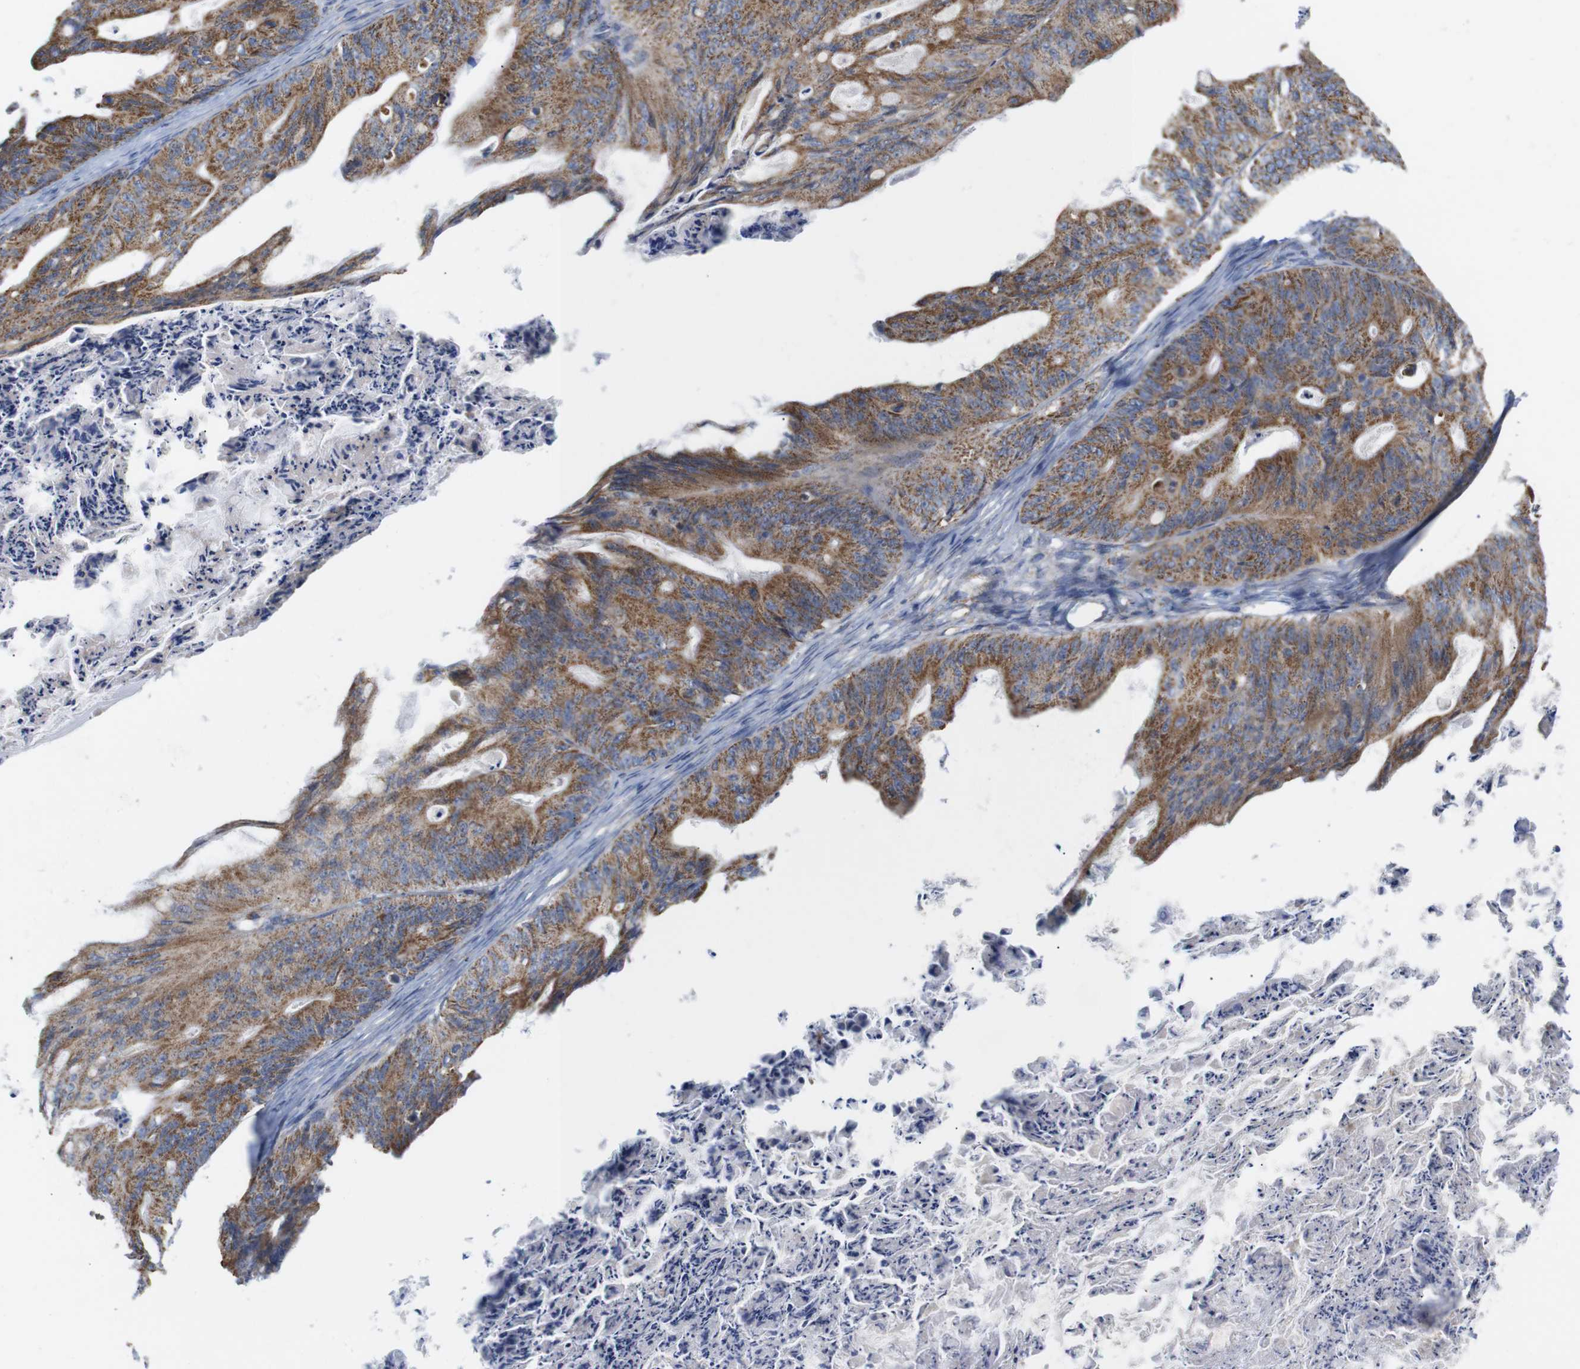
{"staining": {"intensity": "strong", "quantity": ">75%", "location": "cytoplasmic/membranous"}, "tissue": "ovarian cancer", "cell_type": "Tumor cells", "image_type": "cancer", "snomed": [{"axis": "morphology", "description": "Cystadenocarcinoma, mucinous, NOS"}, {"axis": "topography", "description": "Ovary"}], "caption": "About >75% of tumor cells in mucinous cystadenocarcinoma (ovarian) show strong cytoplasmic/membranous protein expression as visualized by brown immunohistochemical staining.", "gene": "FAM171B", "patient": {"sex": "female", "age": 37}}